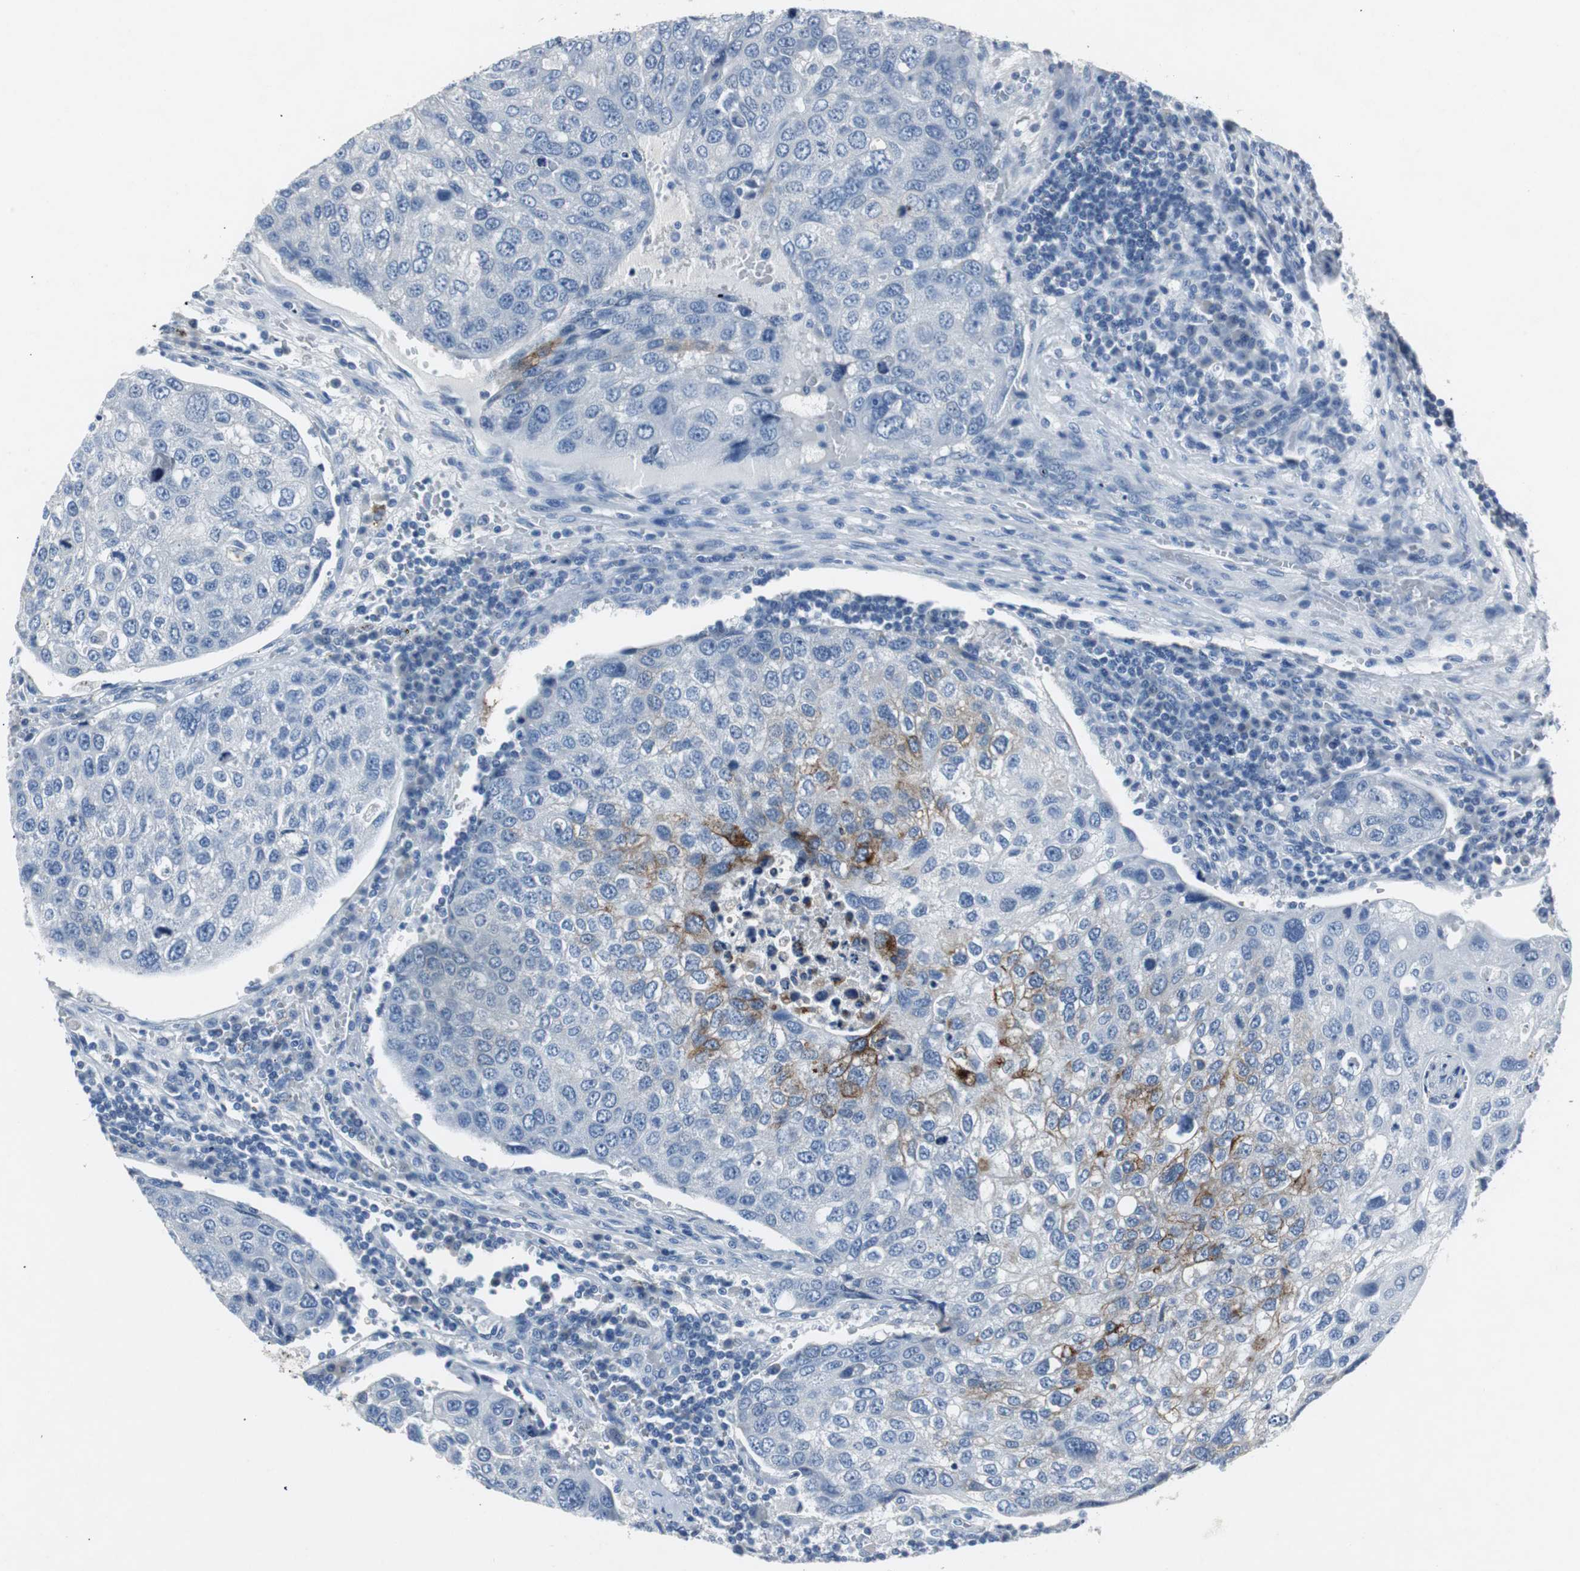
{"staining": {"intensity": "moderate", "quantity": "<25%", "location": "cytoplasmic/membranous"}, "tissue": "urothelial cancer", "cell_type": "Tumor cells", "image_type": "cancer", "snomed": [{"axis": "morphology", "description": "Urothelial carcinoma, High grade"}, {"axis": "topography", "description": "Lymph node"}, {"axis": "topography", "description": "Urinary bladder"}], "caption": "Urothelial carcinoma (high-grade) tissue demonstrates moderate cytoplasmic/membranous positivity in about <25% of tumor cells, visualized by immunohistochemistry.", "gene": "LRP2", "patient": {"sex": "male", "age": 51}}